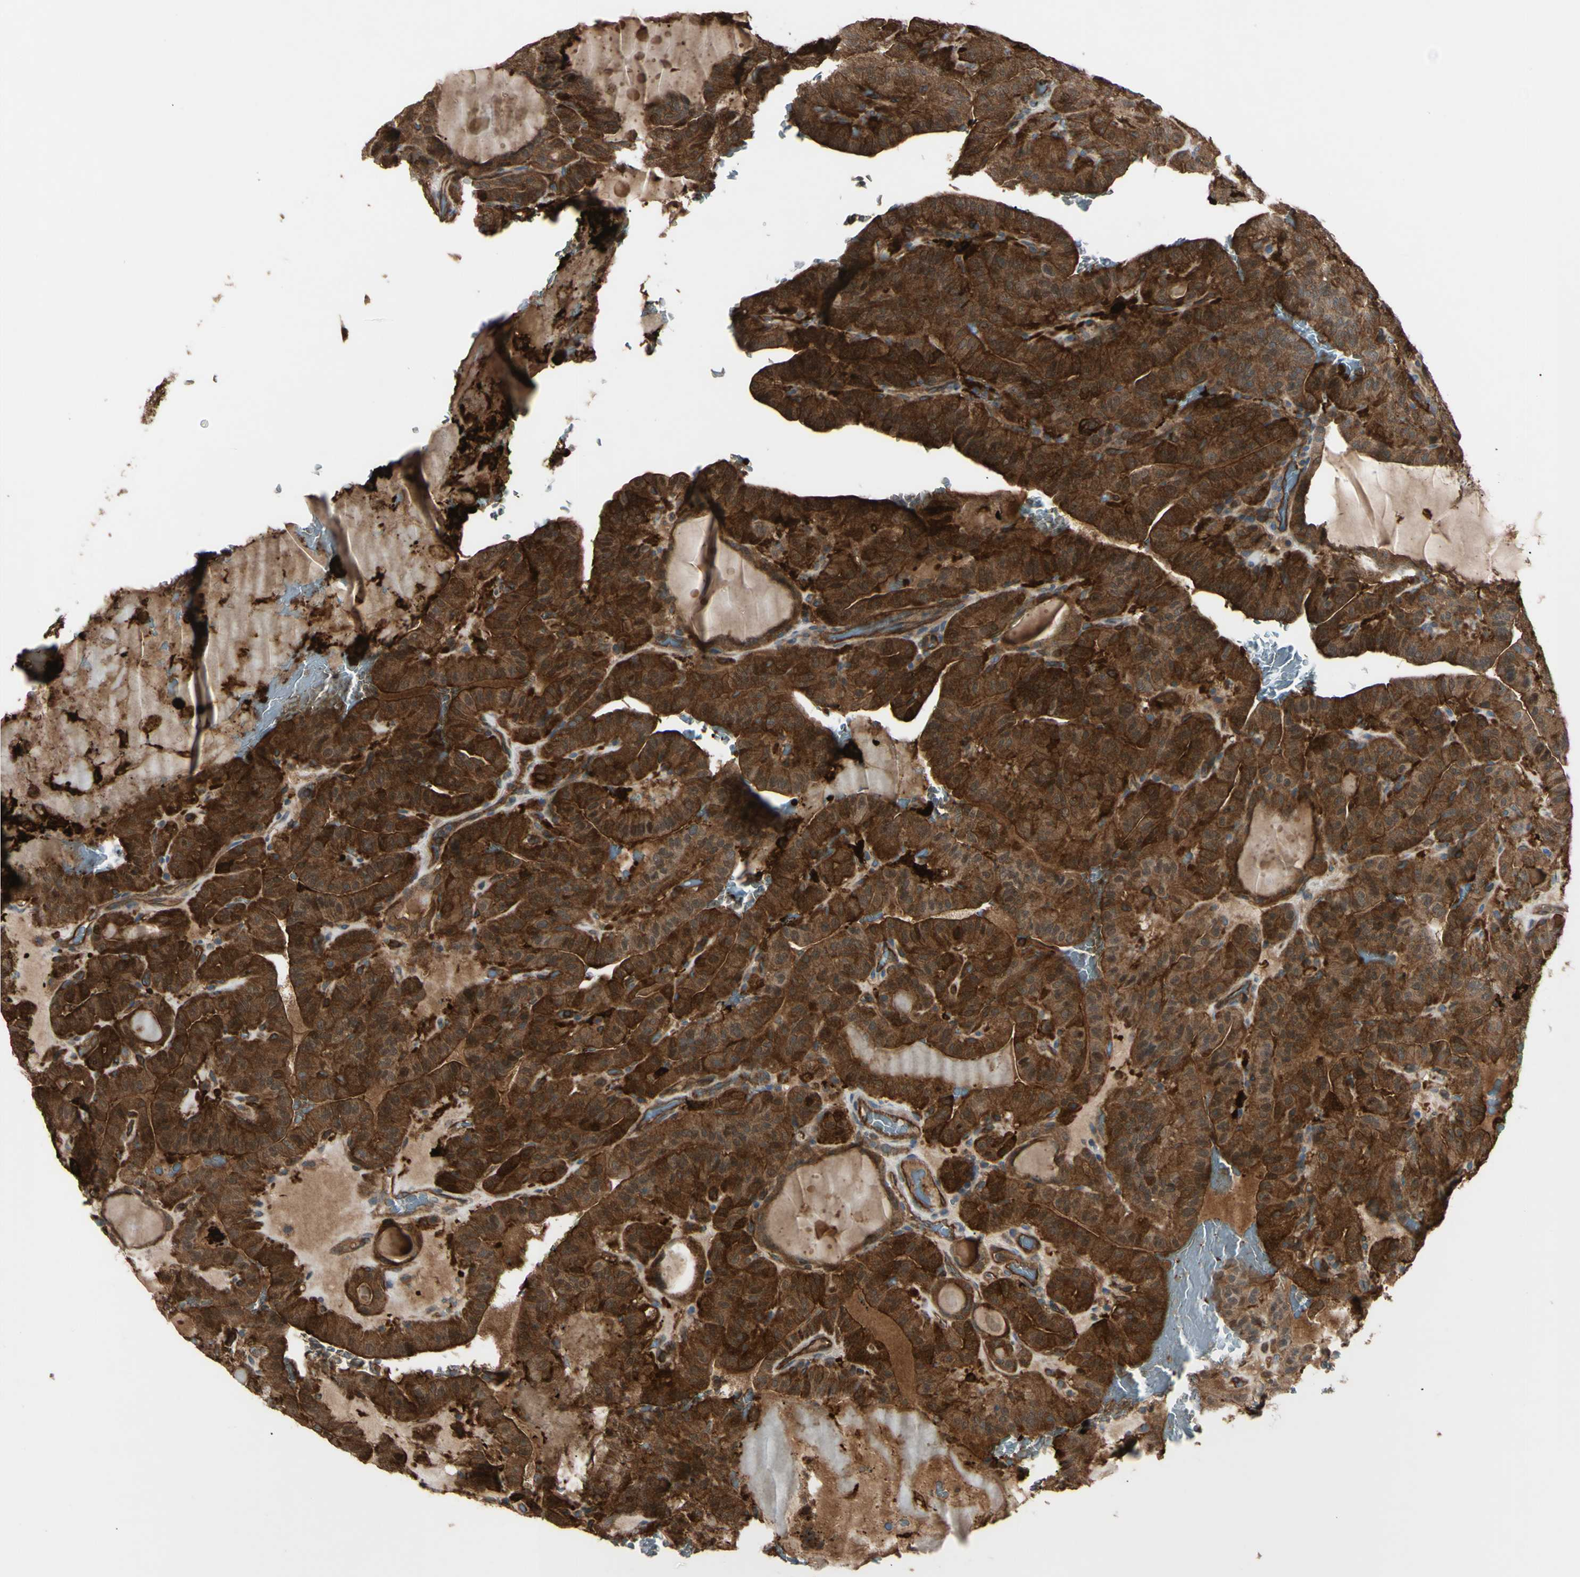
{"staining": {"intensity": "strong", "quantity": ">75%", "location": "cytoplasmic/membranous"}, "tissue": "thyroid cancer", "cell_type": "Tumor cells", "image_type": "cancer", "snomed": [{"axis": "morphology", "description": "Papillary adenocarcinoma, NOS"}, {"axis": "topography", "description": "Thyroid gland"}], "caption": "This is a micrograph of immunohistochemistry staining of papillary adenocarcinoma (thyroid), which shows strong positivity in the cytoplasmic/membranous of tumor cells.", "gene": "PTPN12", "patient": {"sex": "male", "age": 77}}